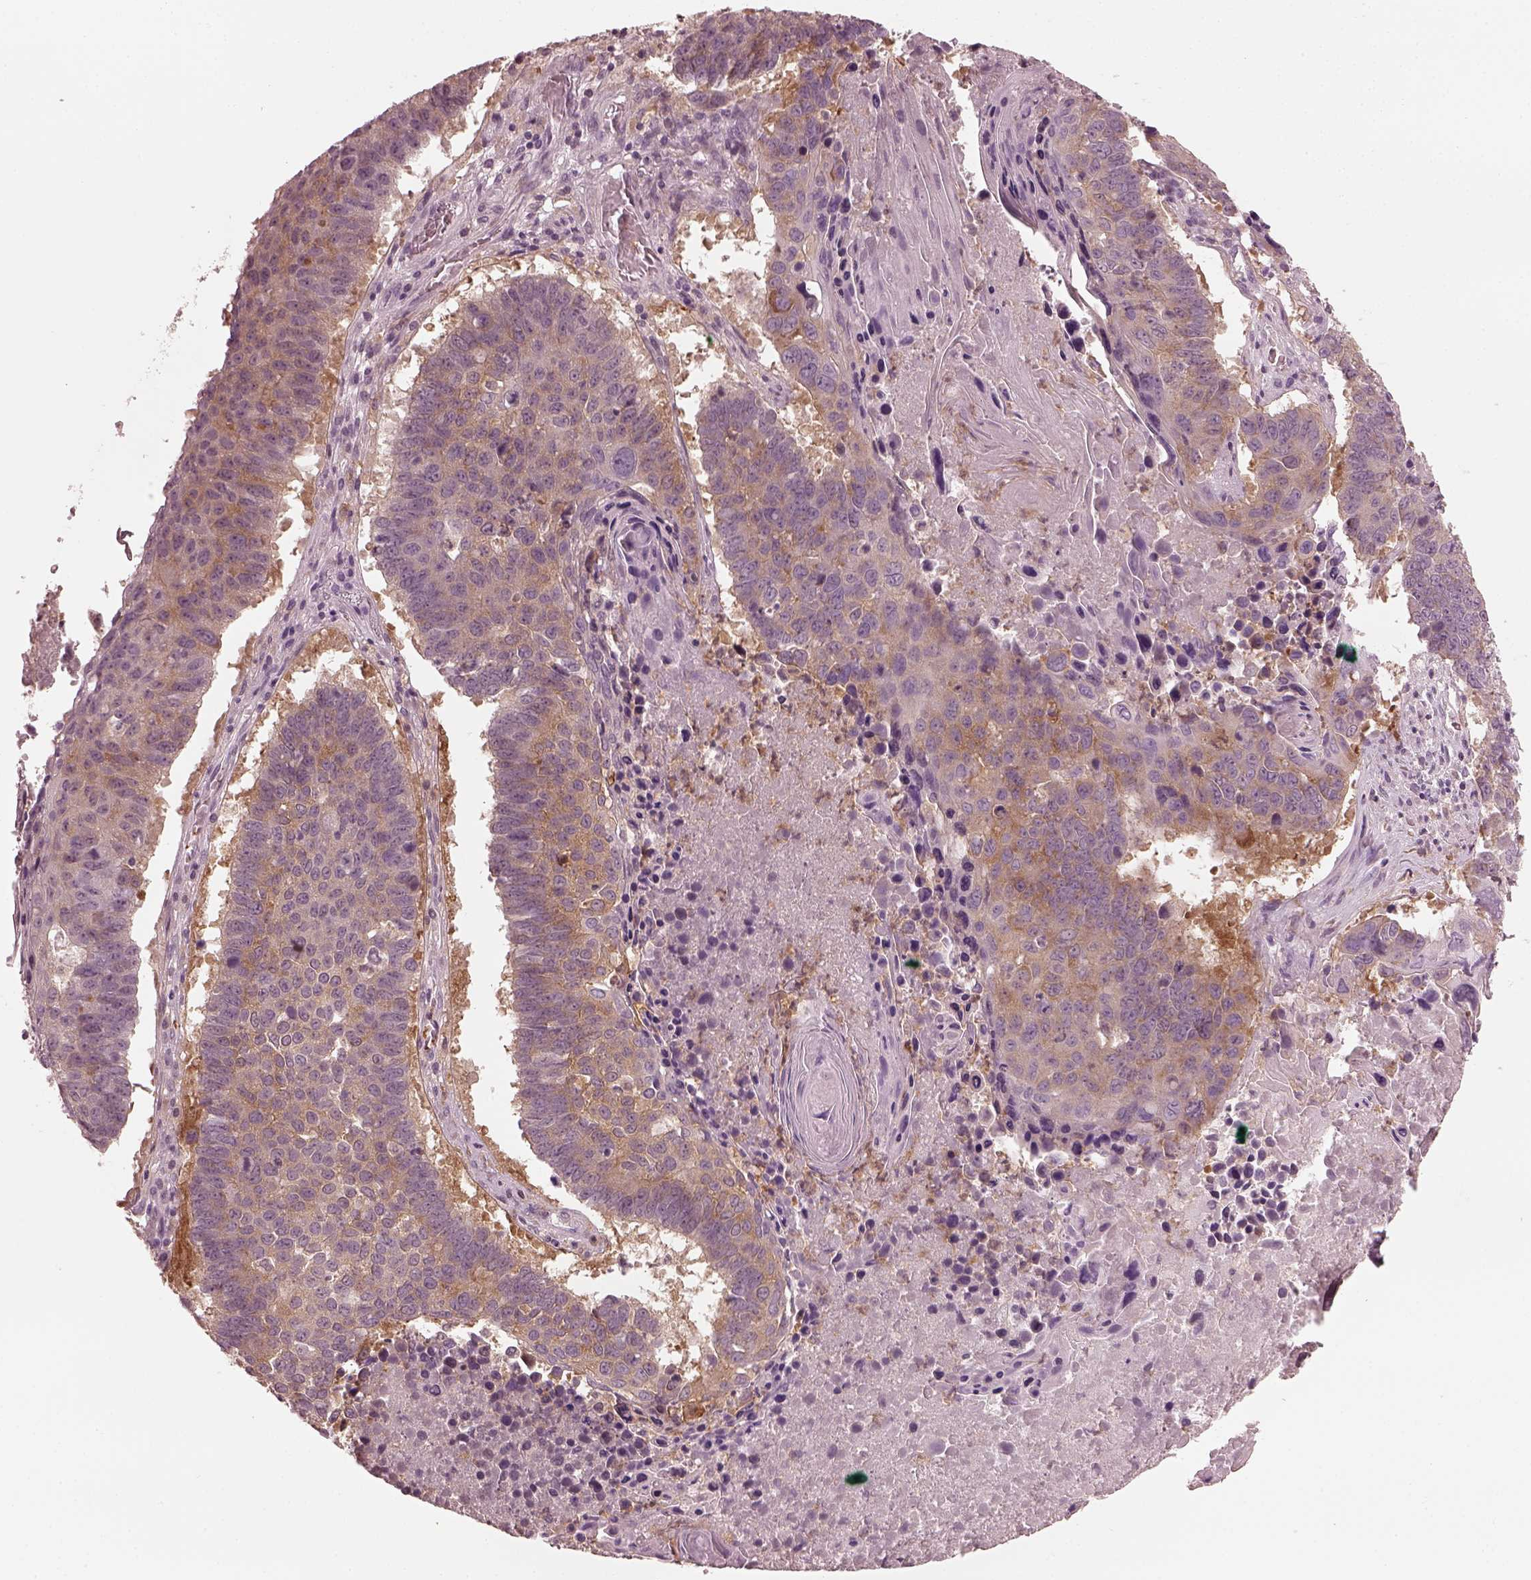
{"staining": {"intensity": "moderate", "quantity": ">75%", "location": "cytoplasmic/membranous"}, "tissue": "lung cancer", "cell_type": "Tumor cells", "image_type": "cancer", "snomed": [{"axis": "morphology", "description": "Squamous cell carcinoma, NOS"}, {"axis": "topography", "description": "Lung"}], "caption": "Protein expression analysis of lung cancer (squamous cell carcinoma) reveals moderate cytoplasmic/membranous positivity in about >75% of tumor cells.", "gene": "PSTPIP2", "patient": {"sex": "male", "age": 73}}